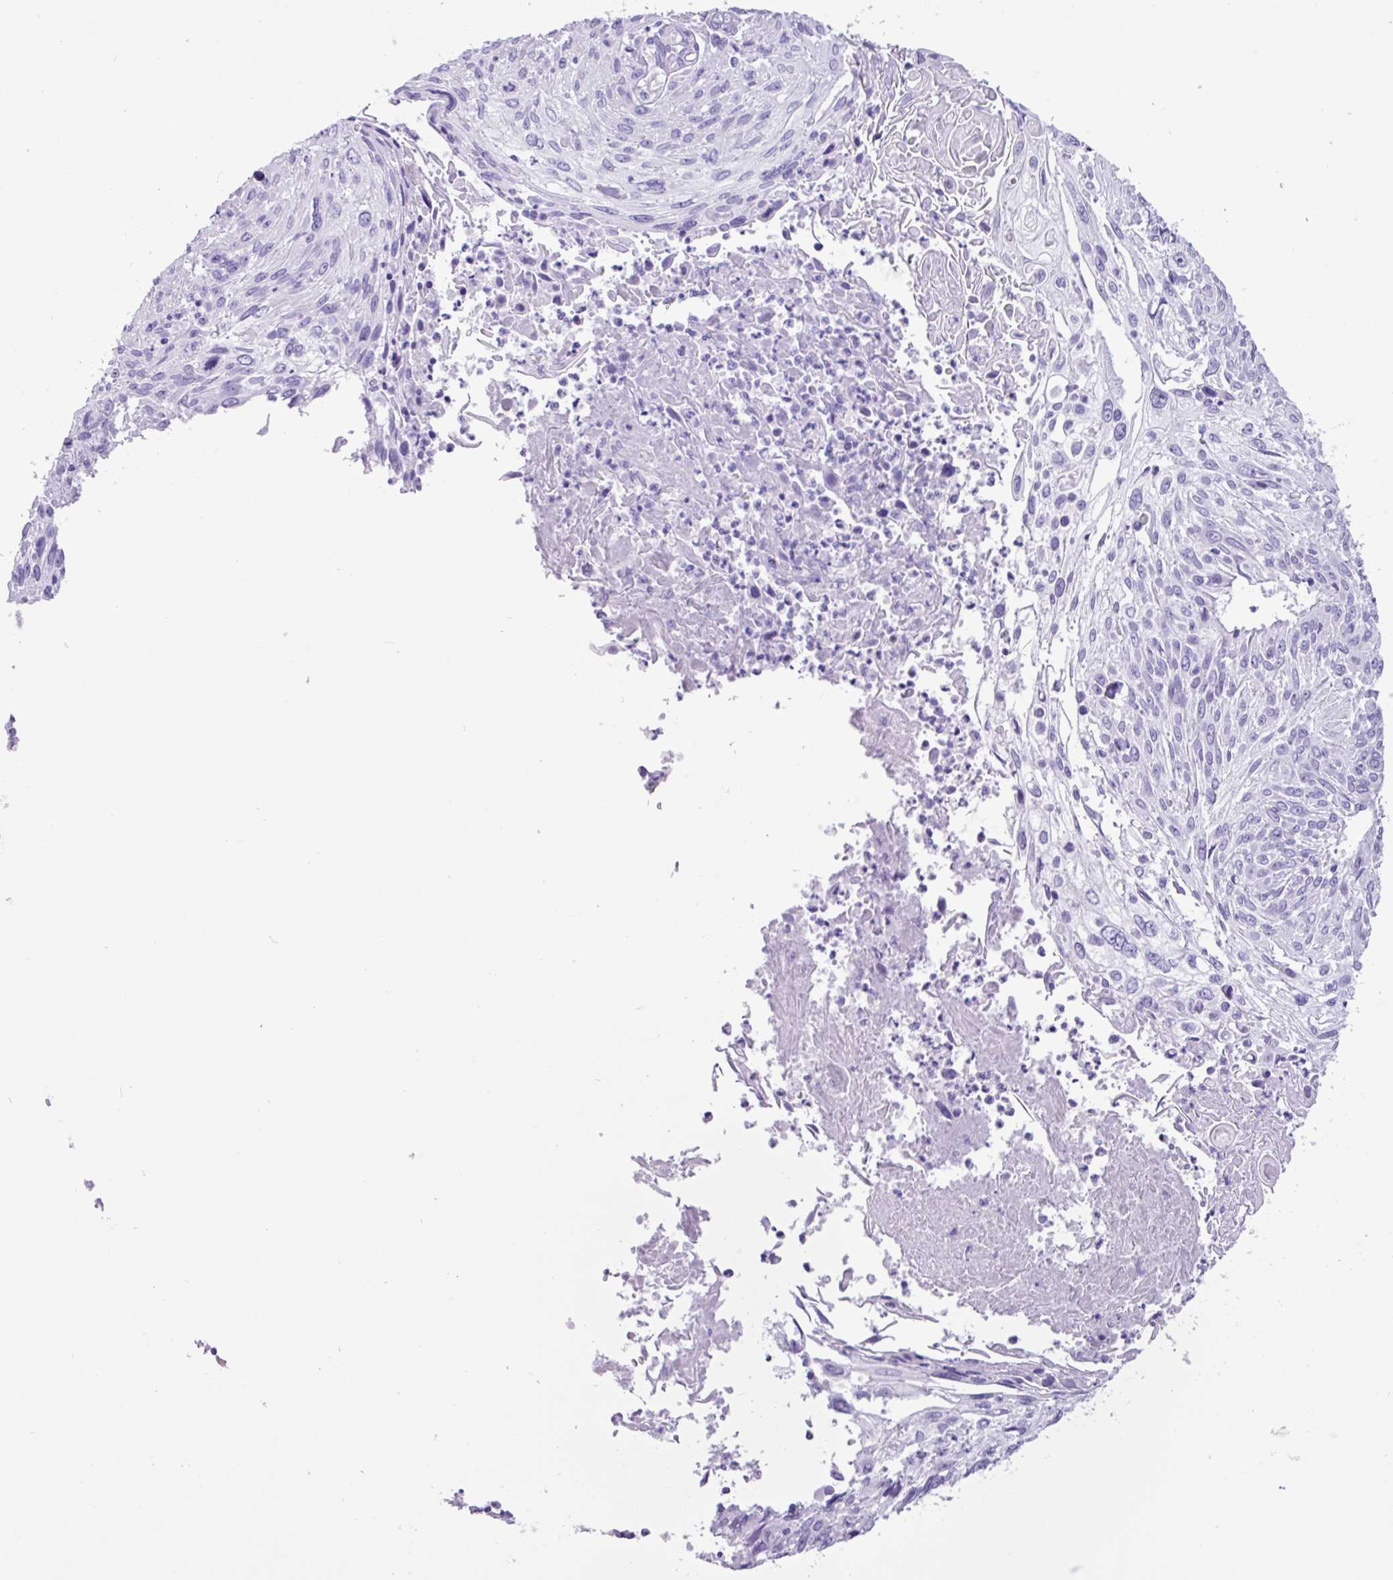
{"staining": {"intensity": "negative", "quantity": "none", "location": "none"}, "tissue": "cervical cancer", "cell_type": "Tumor cells", "image_type": "cancer", "snomed": [{"axis": "morphology", "description": "Squamous cell carcinoma, NOS"}, {"axis": "topography", "description": "Cervix"}], "caption": "An IHC micrograph of cervical cancer is shown. There is no staining in tumor cells of cervical cancer.", "gene": "CKMT2", "patient": {"sex": "female", "age": 51}}